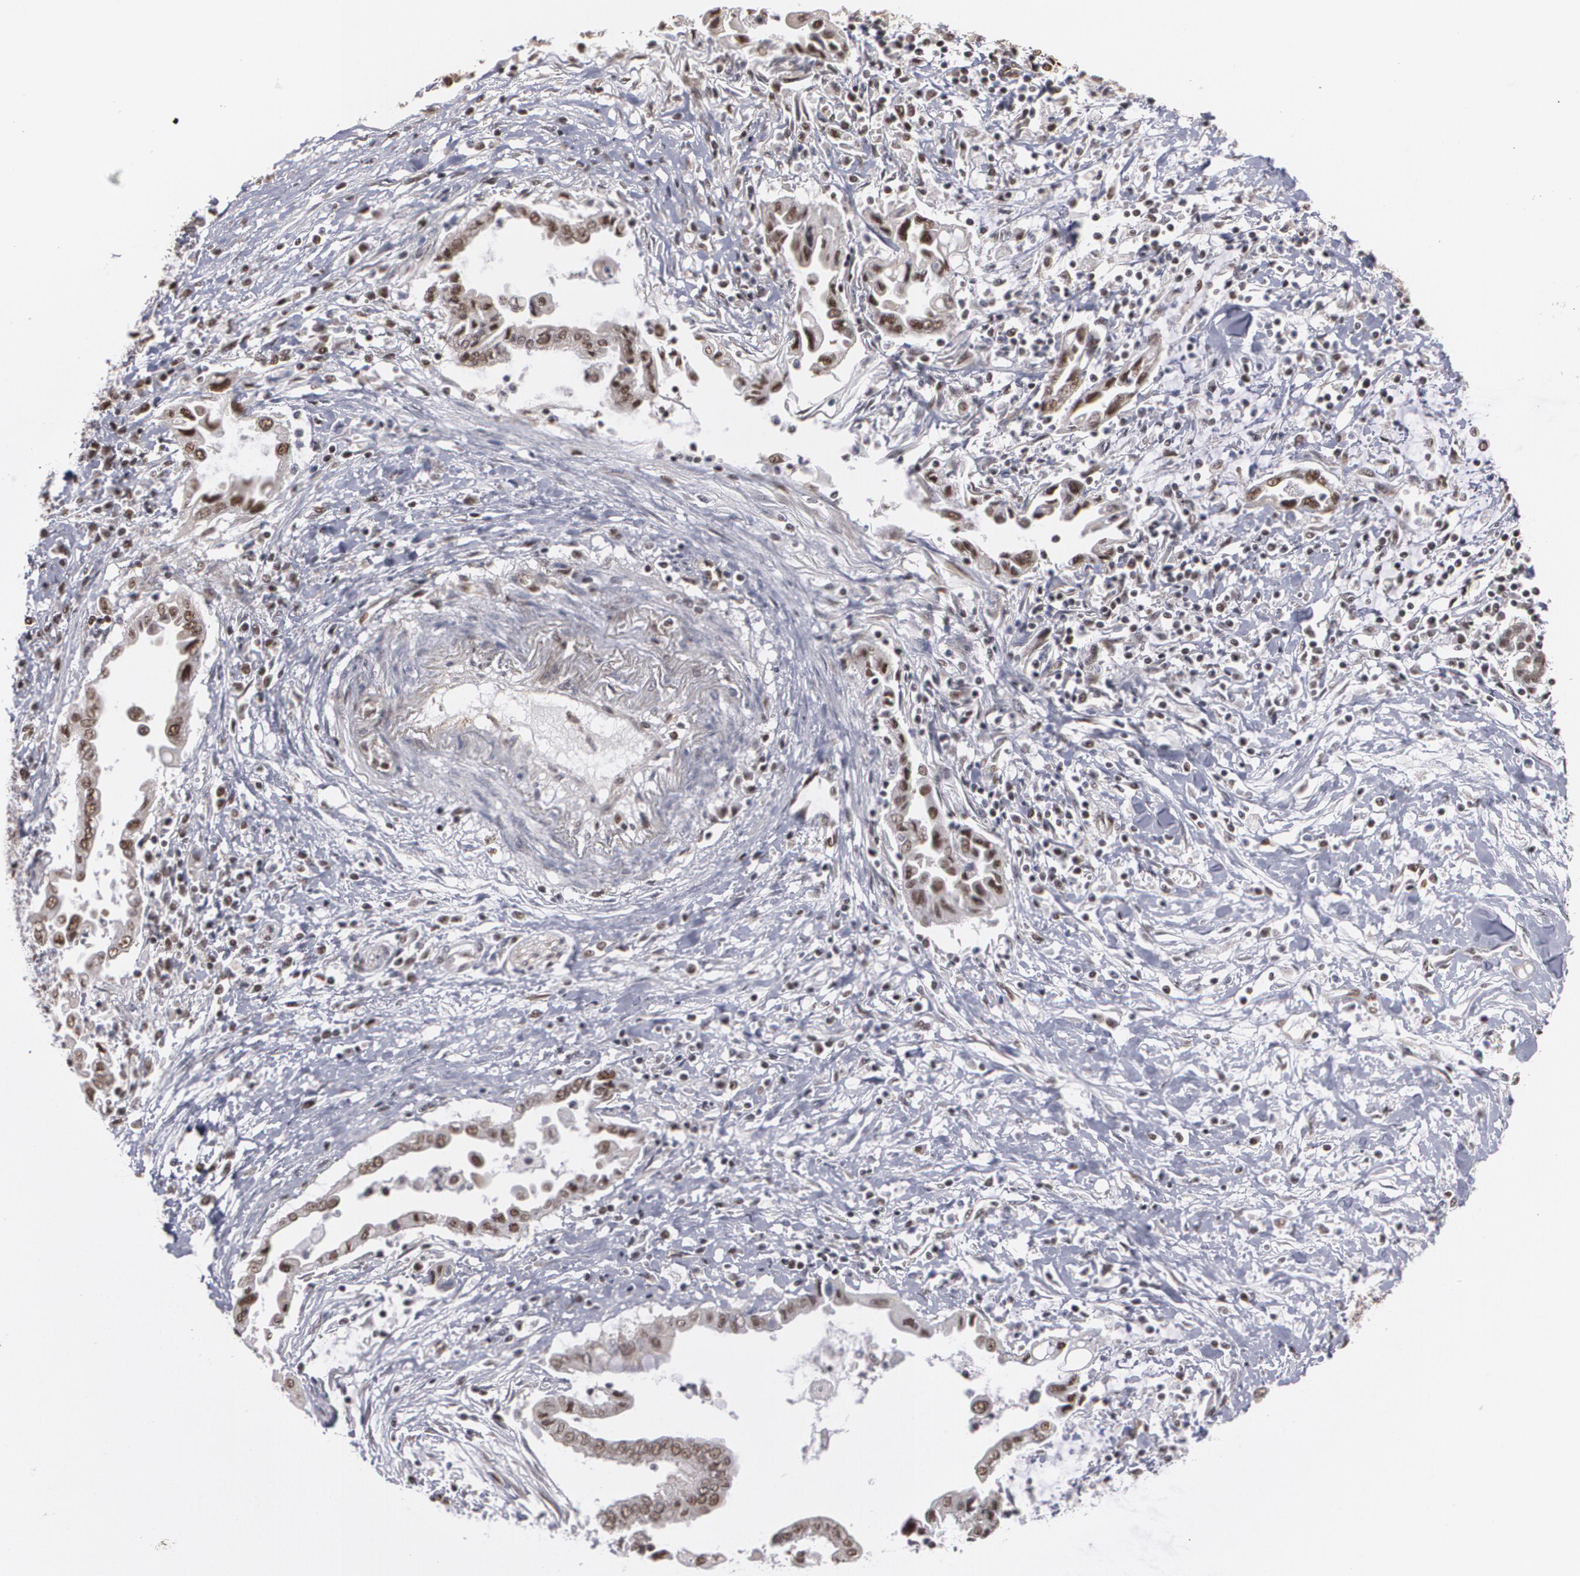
{"staining": {"intensity": "strong", "quantity": ">75%", "location": "cytoplasmic/membranous,nuclear"}, "tissue": "pancreatic cancer", "cell_type": "Tumor cells", "image_type": "cancer", "snomed": [{"axis": "morphology", "description": "Adenocarcinoma, NOS"}, {"axis": "topography", "description": "Pancreas"}], "caption": "Pancreatic adenocarcinoma stained with a brown dye demonstrates strong cytoplasmic/membranous and nuclear positive positivity in about >75% of tumor cells.", "gene": "ZNF75A", "patient": {"sex": "female", "age": 57}}